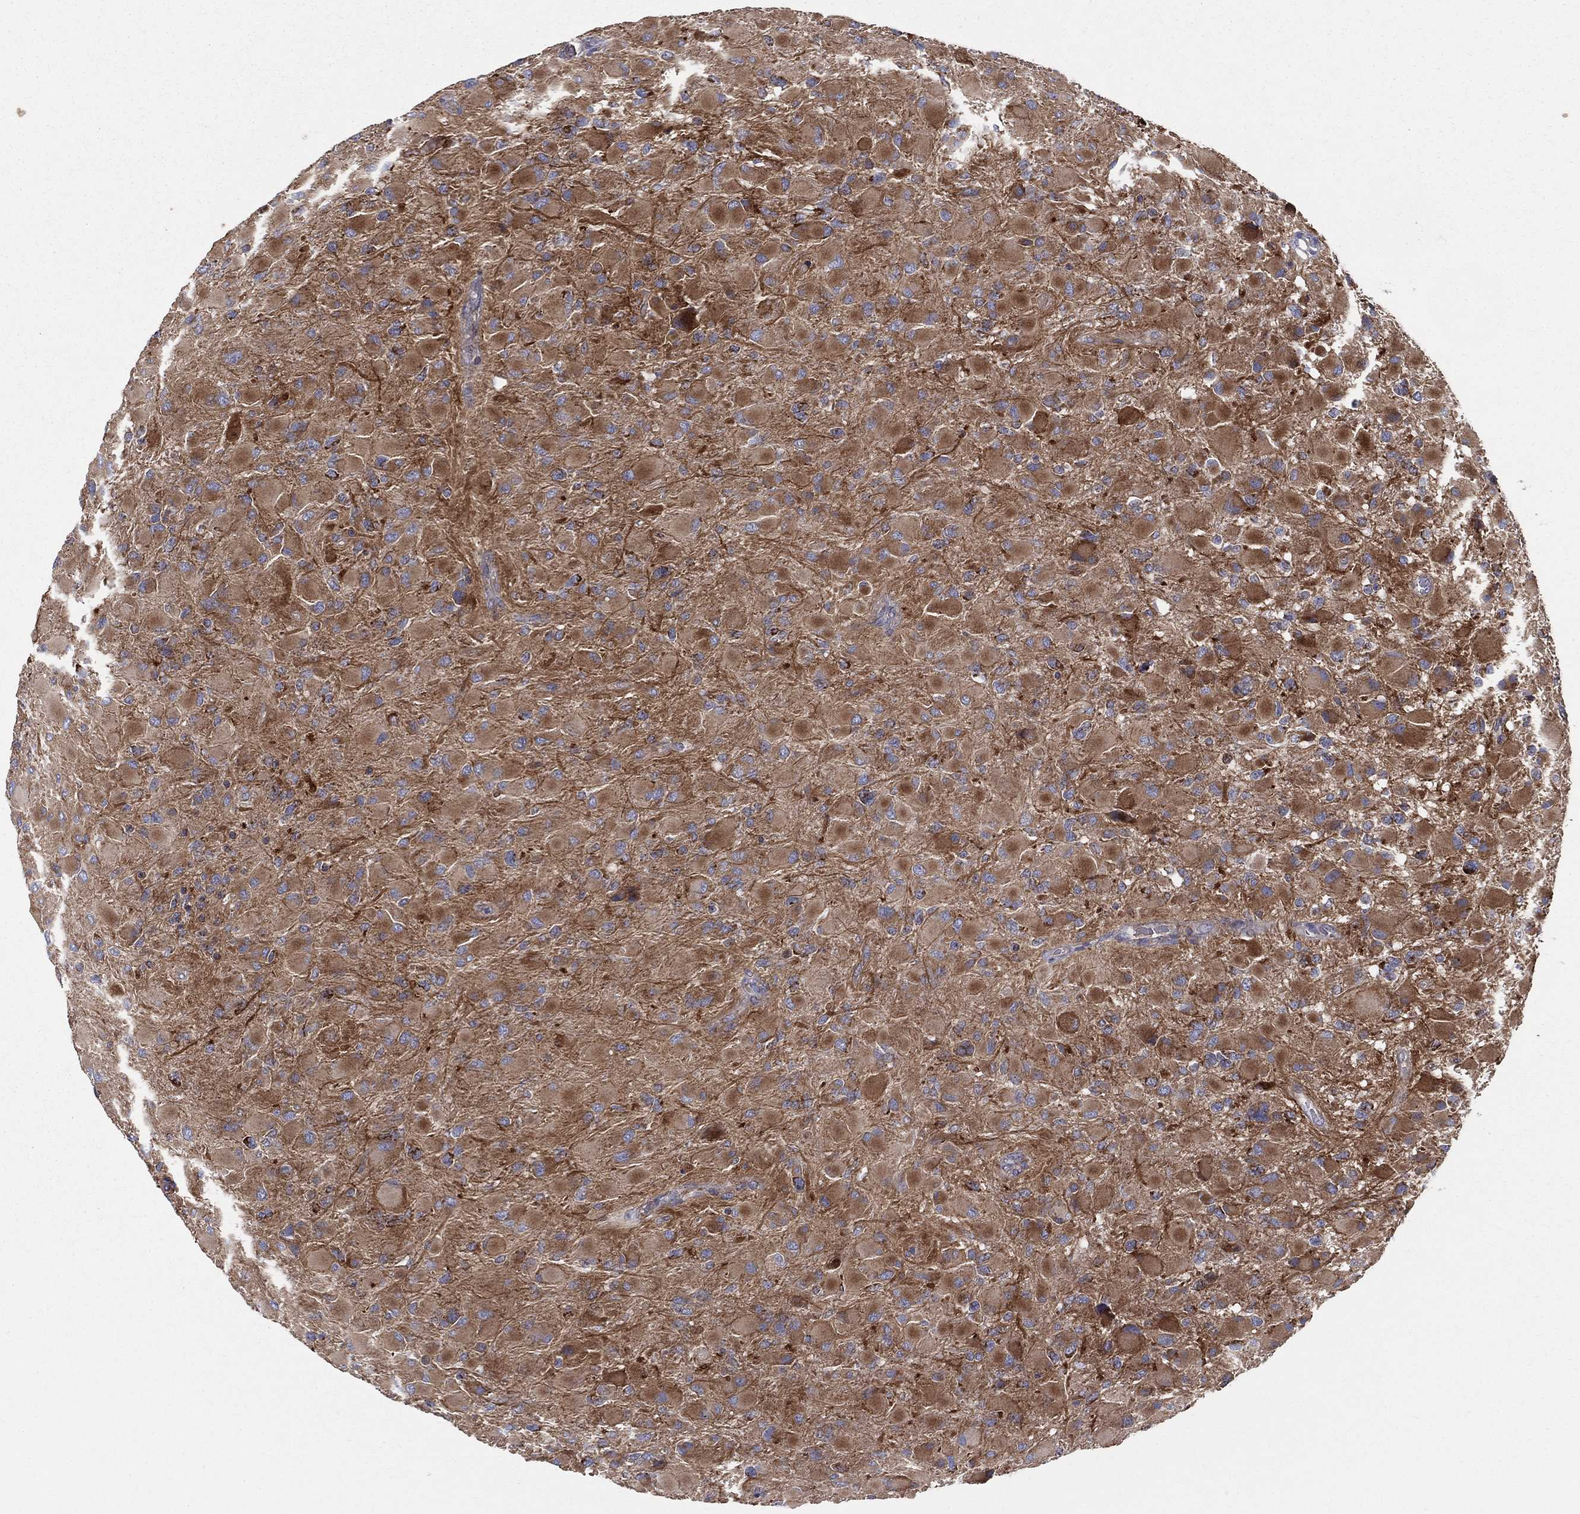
{"staining": {"intensity": "moderate", "quantity": ">75%", "location": "cytoplasmic/membranous"}, "tissue": "glioma", "cell_type": "Tumor cells", "image_type": "cancer", "snomed": [{"axis": "morphology", "description": "Glioma, malignant, High grade"}, {"axis": "topography", "description": "Cerebral cortex"}], "caption": "IHC of human glioma exhibits medium levels of moderate cytoplasmic/membranous positivity in about >75% of tumor cells.", "gene": "MIX23", "patient": {"sex": "female", "age": 36}}